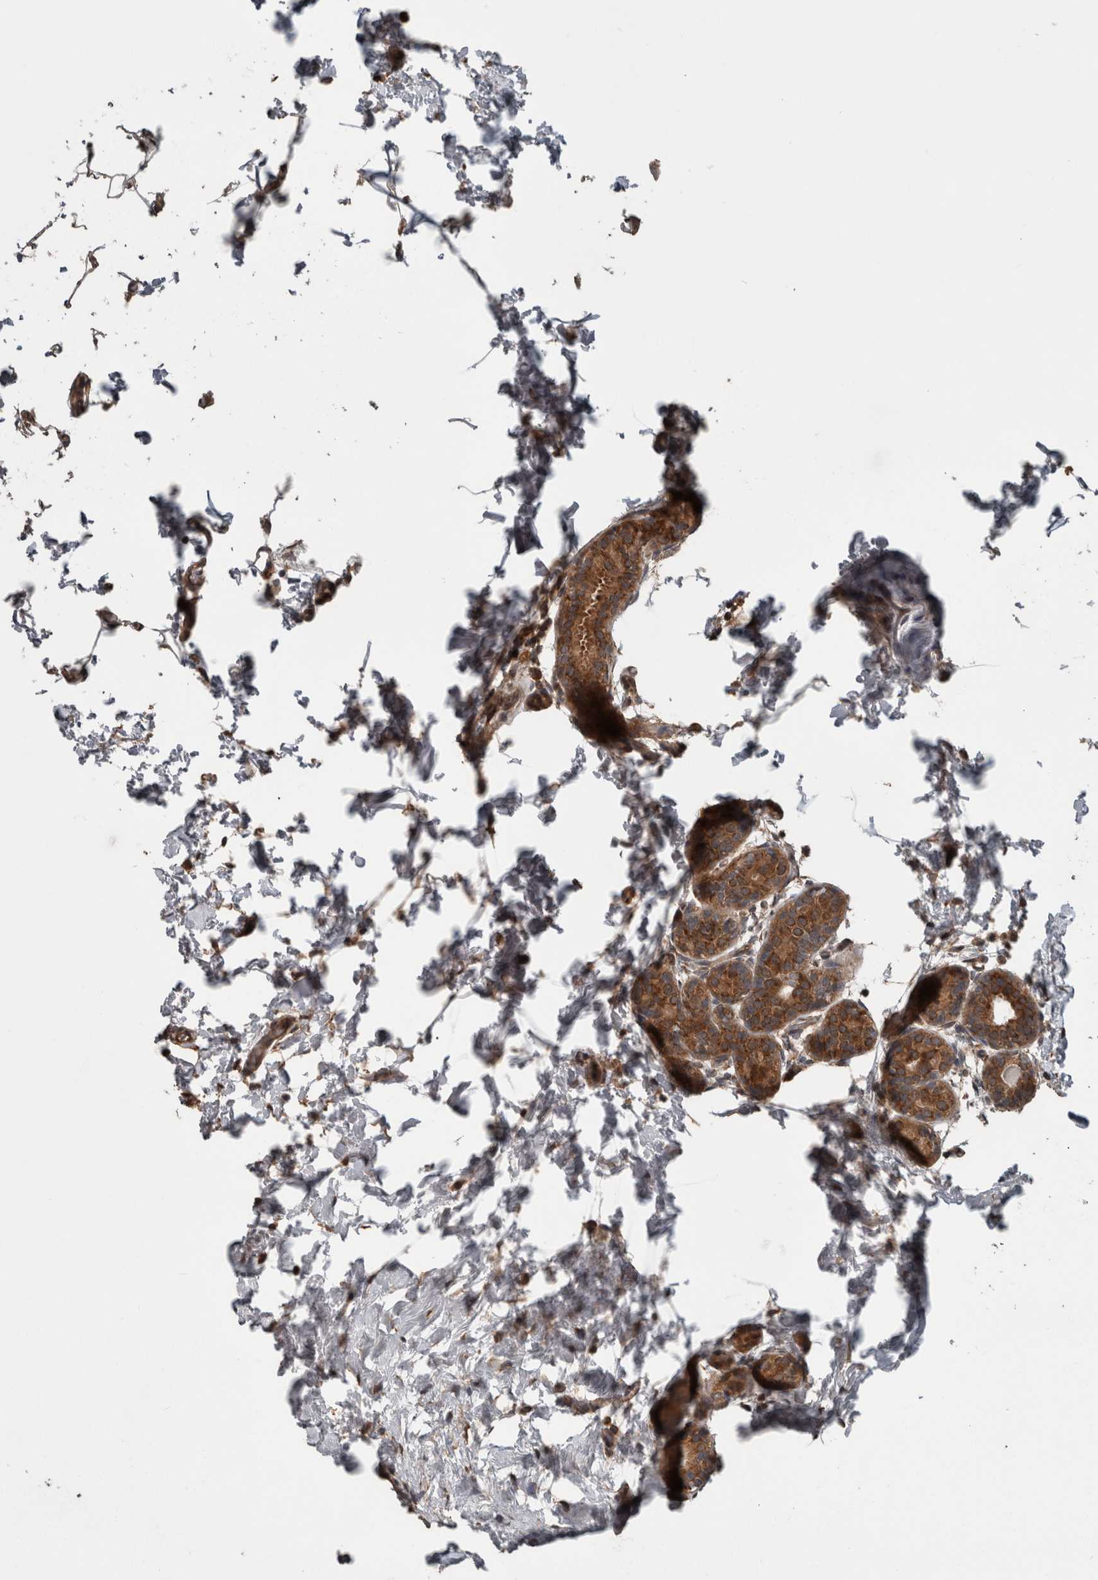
{"staining": {"intensity": "moderate", "quantity": ">75%", "location": "cytoplasmic/membranous"}, "tissue": "breast cancer", "cell_type": "Tumor cells", "image_type": "cancer", "snomed": [{"axis": "morphology", "description": "Duct carcinoma"}, {"axis": "topography", "description": "Breast"}], "caption": "Breast cancer stained with a protein marker exhibits moderate staining in tumor cells.", "gene": "RIOK3", "patient": {"sex": "female", "age": 62}}